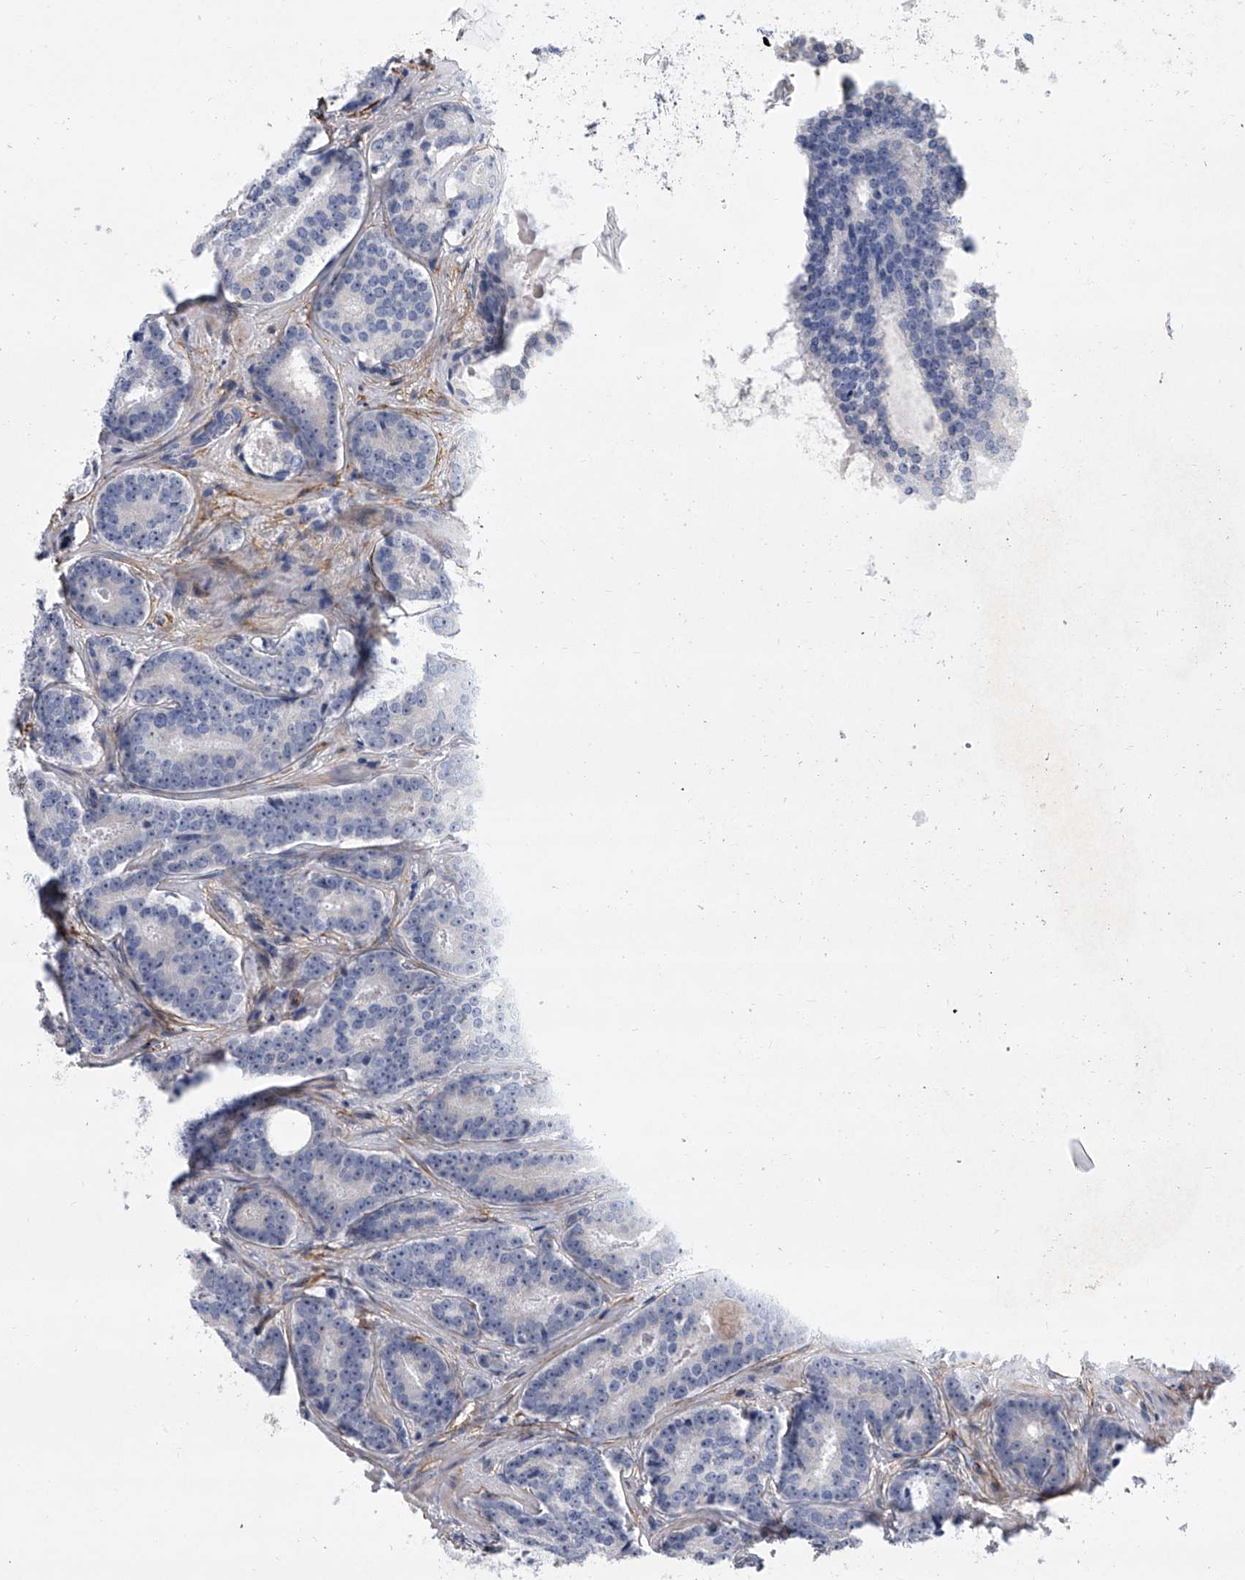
{"staining": {"intensity": "negative", "quantity": "none", "location": "none"}, "tissue": "prostate cancer", "cell_type": "Tumor cells", "image_type": "cancer", "snomed": [{"axis": "morphology", "description": "Adenocarcinoma, High grade"}, {"axis": "topography", "description": "Prostate"}], "caption": "The IHC photomicrograph has no significant staining in tumor cells of high-grade adenocarcinoma (prostate) tissue.", "gene": "ALG14", "patient": {"sex": "male", "age": 60}}